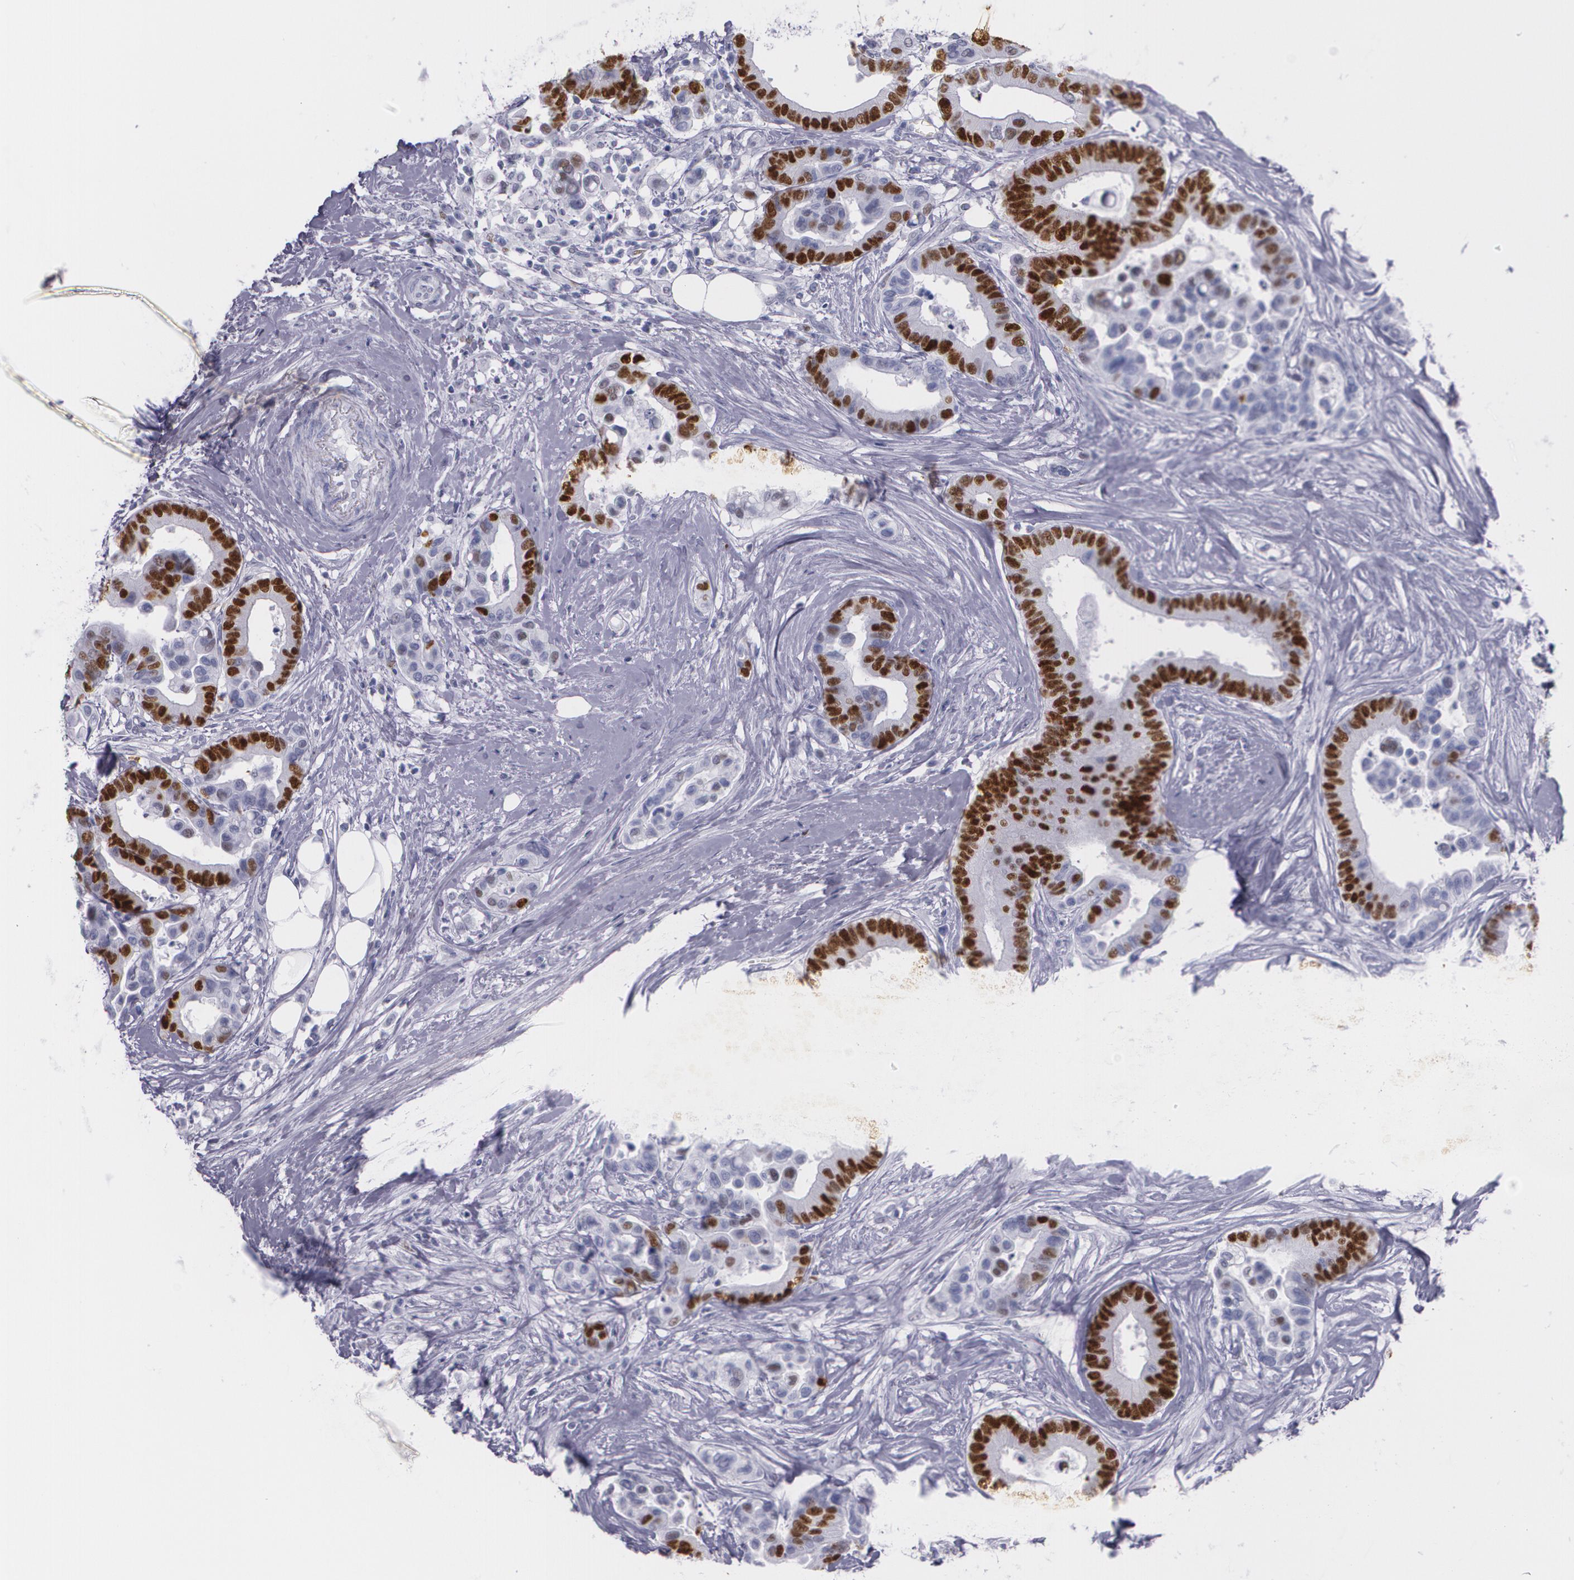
{"staining": {"intensity": "strong", "quantity": ">75%", "location": "nuclear"}, "tissue": "colorectal cancer", "cell_type": "Tumor cells", "image_type": "cancer", "snomed": [{"axis": "morphology", "description": "Adenocarcinoma, NOS"}, {"axis": "topography", "description": "Colon"}], "caption": "Adenocarcinoma (colorectal) was stained to show a protein in brown. There is high levels of strong nuclear positivity in approximately >75% of tumor cells.", "gene": "TP53", "patient": {"sex": "male", "age": 82}}